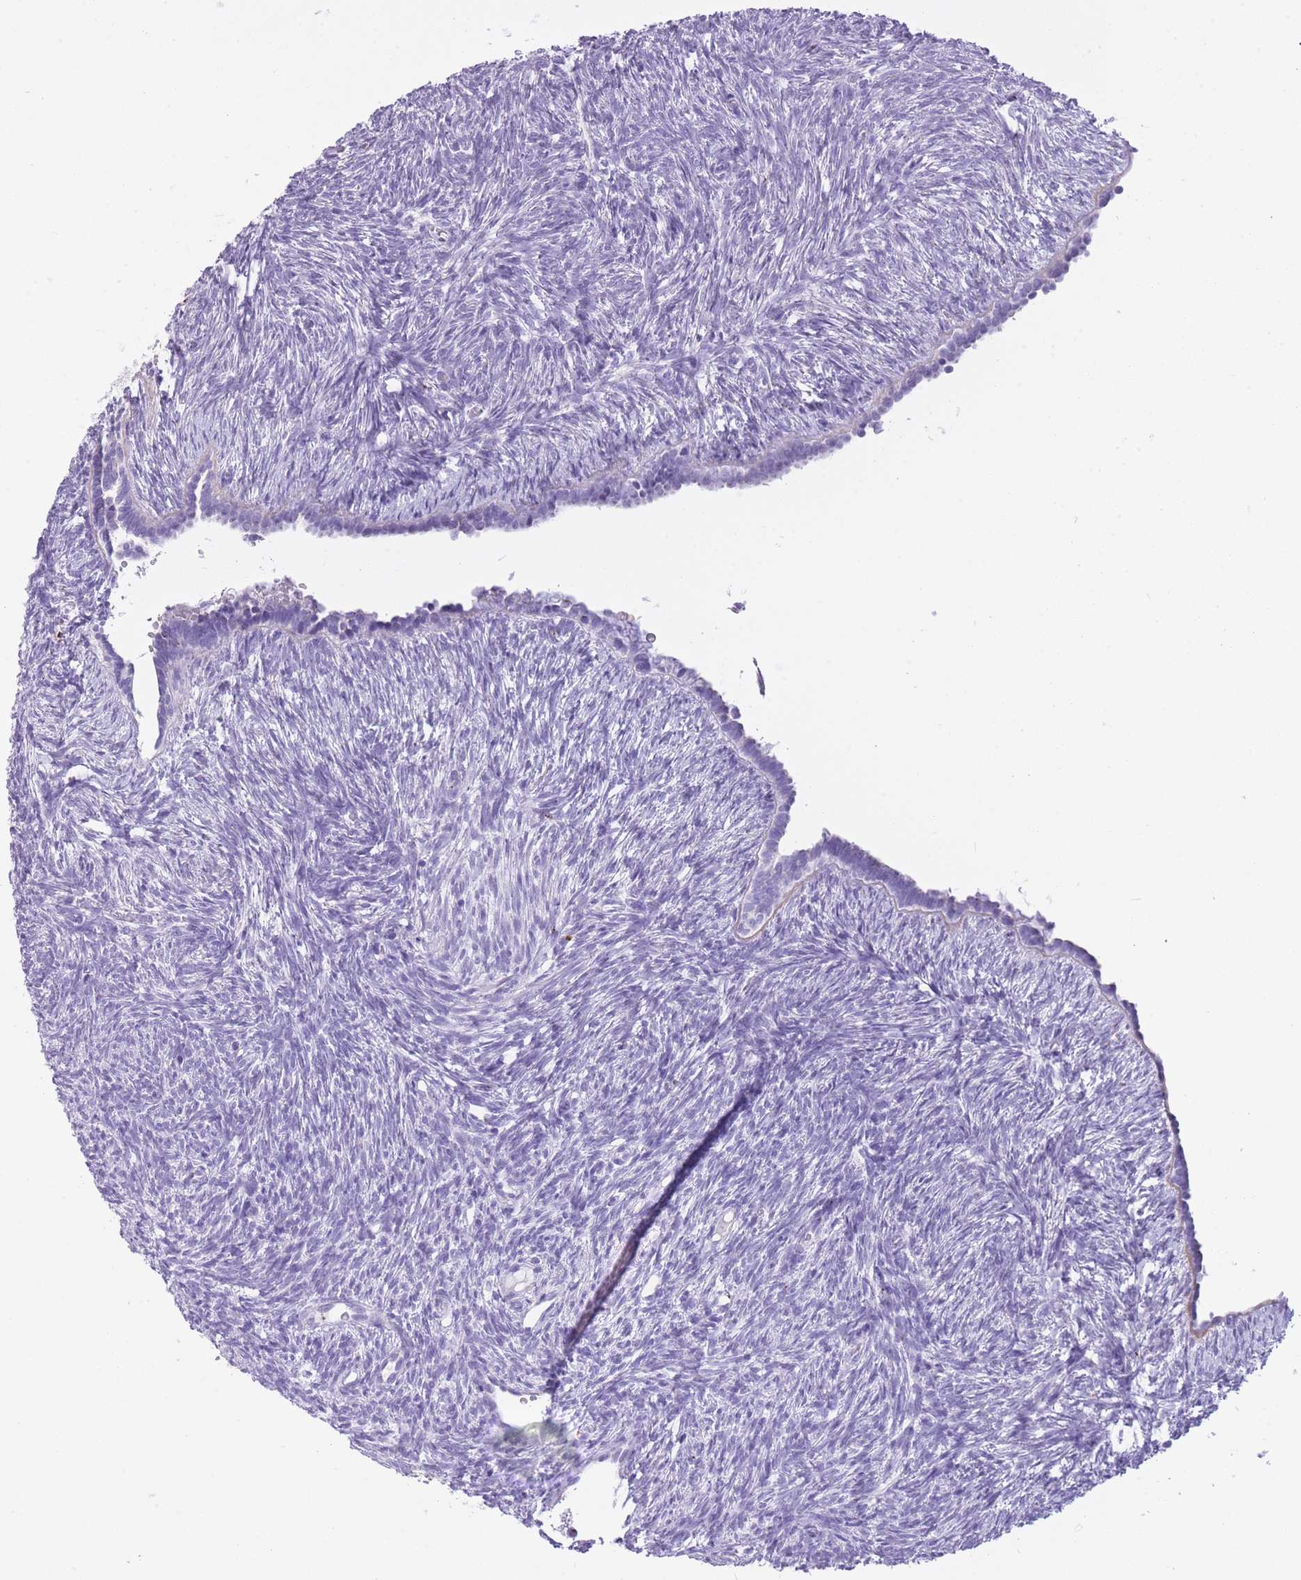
{"staining": {"intensity": "negative", "quantity": "none", "location": "none"}, "tissue": "ovary", "cell_type": "Ovarian stroma cells", "image_type": "normal", "snomed": [{"axis": "morphology", "description": "Normal tissue, NOS"}, {"axis": "topography", "description": "Ovary"}], "caption": "An image of ovary stained for a protein shows no brown staining in ovarian stroma cells. The staining was performed using DAB (3,3'-diaminobenzidine) to visualize the protein expression in brown, while the nuclei were stained in blue with hematoxylin (Magnification: 20x).", "gene": "B4GALT2", "patient": {"sex": "female", "age": 51}}